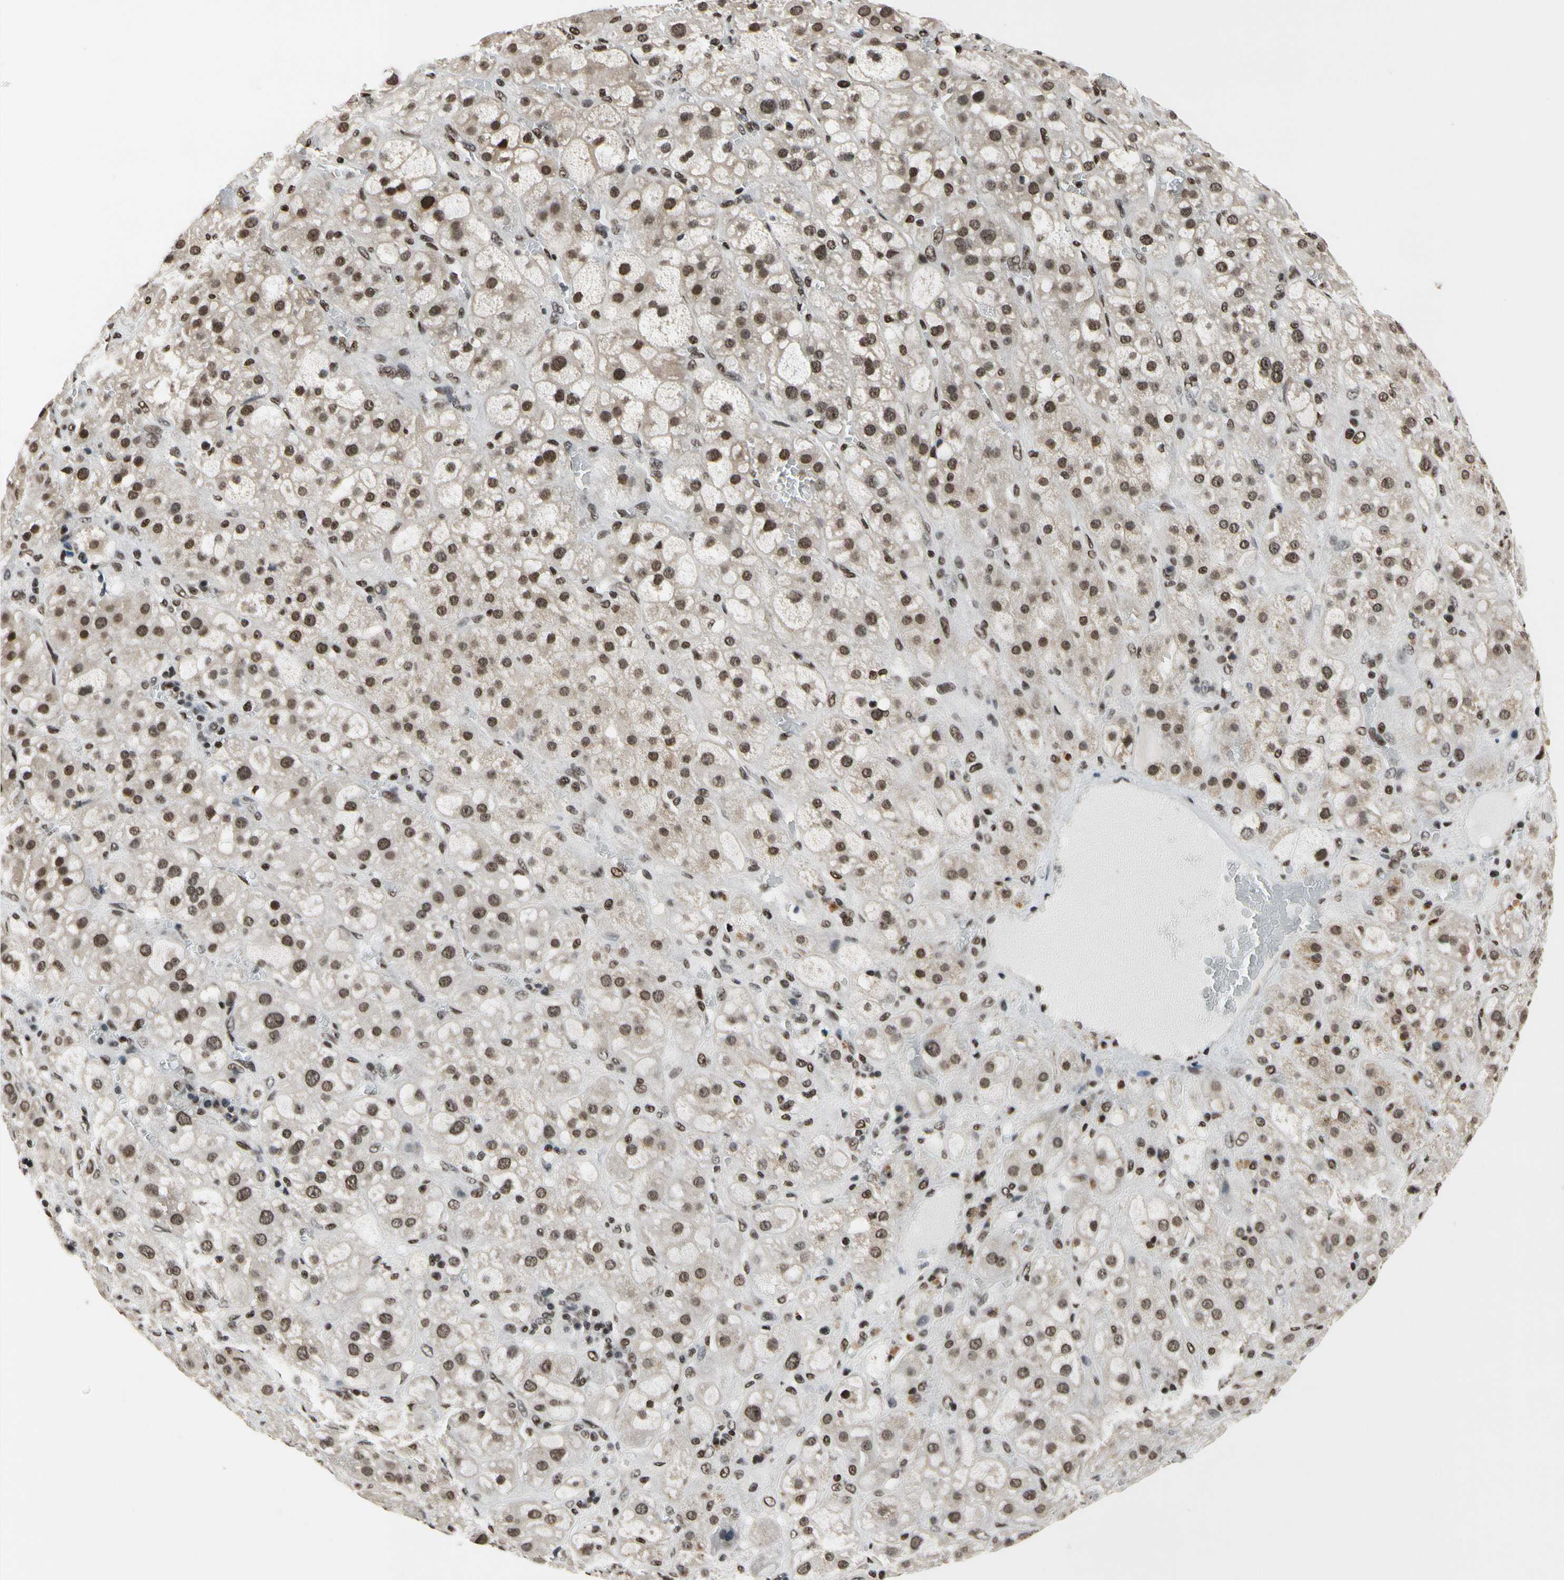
{"staining": {"intensity": "moderate", "quantity": ">75%", "location": "cytoplasmic/membranous,nuclear"}, "tissue": "adrenal gland", "cell_type": "Glandular cells", "image_type": "normal", "snomed": [{"axis": "morphology", "description": "Normal tissue, NOS"}, {"axis": "topography", "description": "Adrenal gland"}], "caption": "Immunohistochemistry (IHC) staining of unremarkable adrenal gland, which demonstrates medium levels of moderate cytoplasmic/membranous,nuclear staining in approximately >75% of glandular cells indicating moderate cytoplasmic/membranous,nuclear protein expression. The staining was performed using DAB (3,3'-diaminobenzidine) (brown) for protein detection and nuclei were counterstained in hematoxylin (blue).", "gene": "RECQL", "patient": {"sex": "female", "age": 47}}